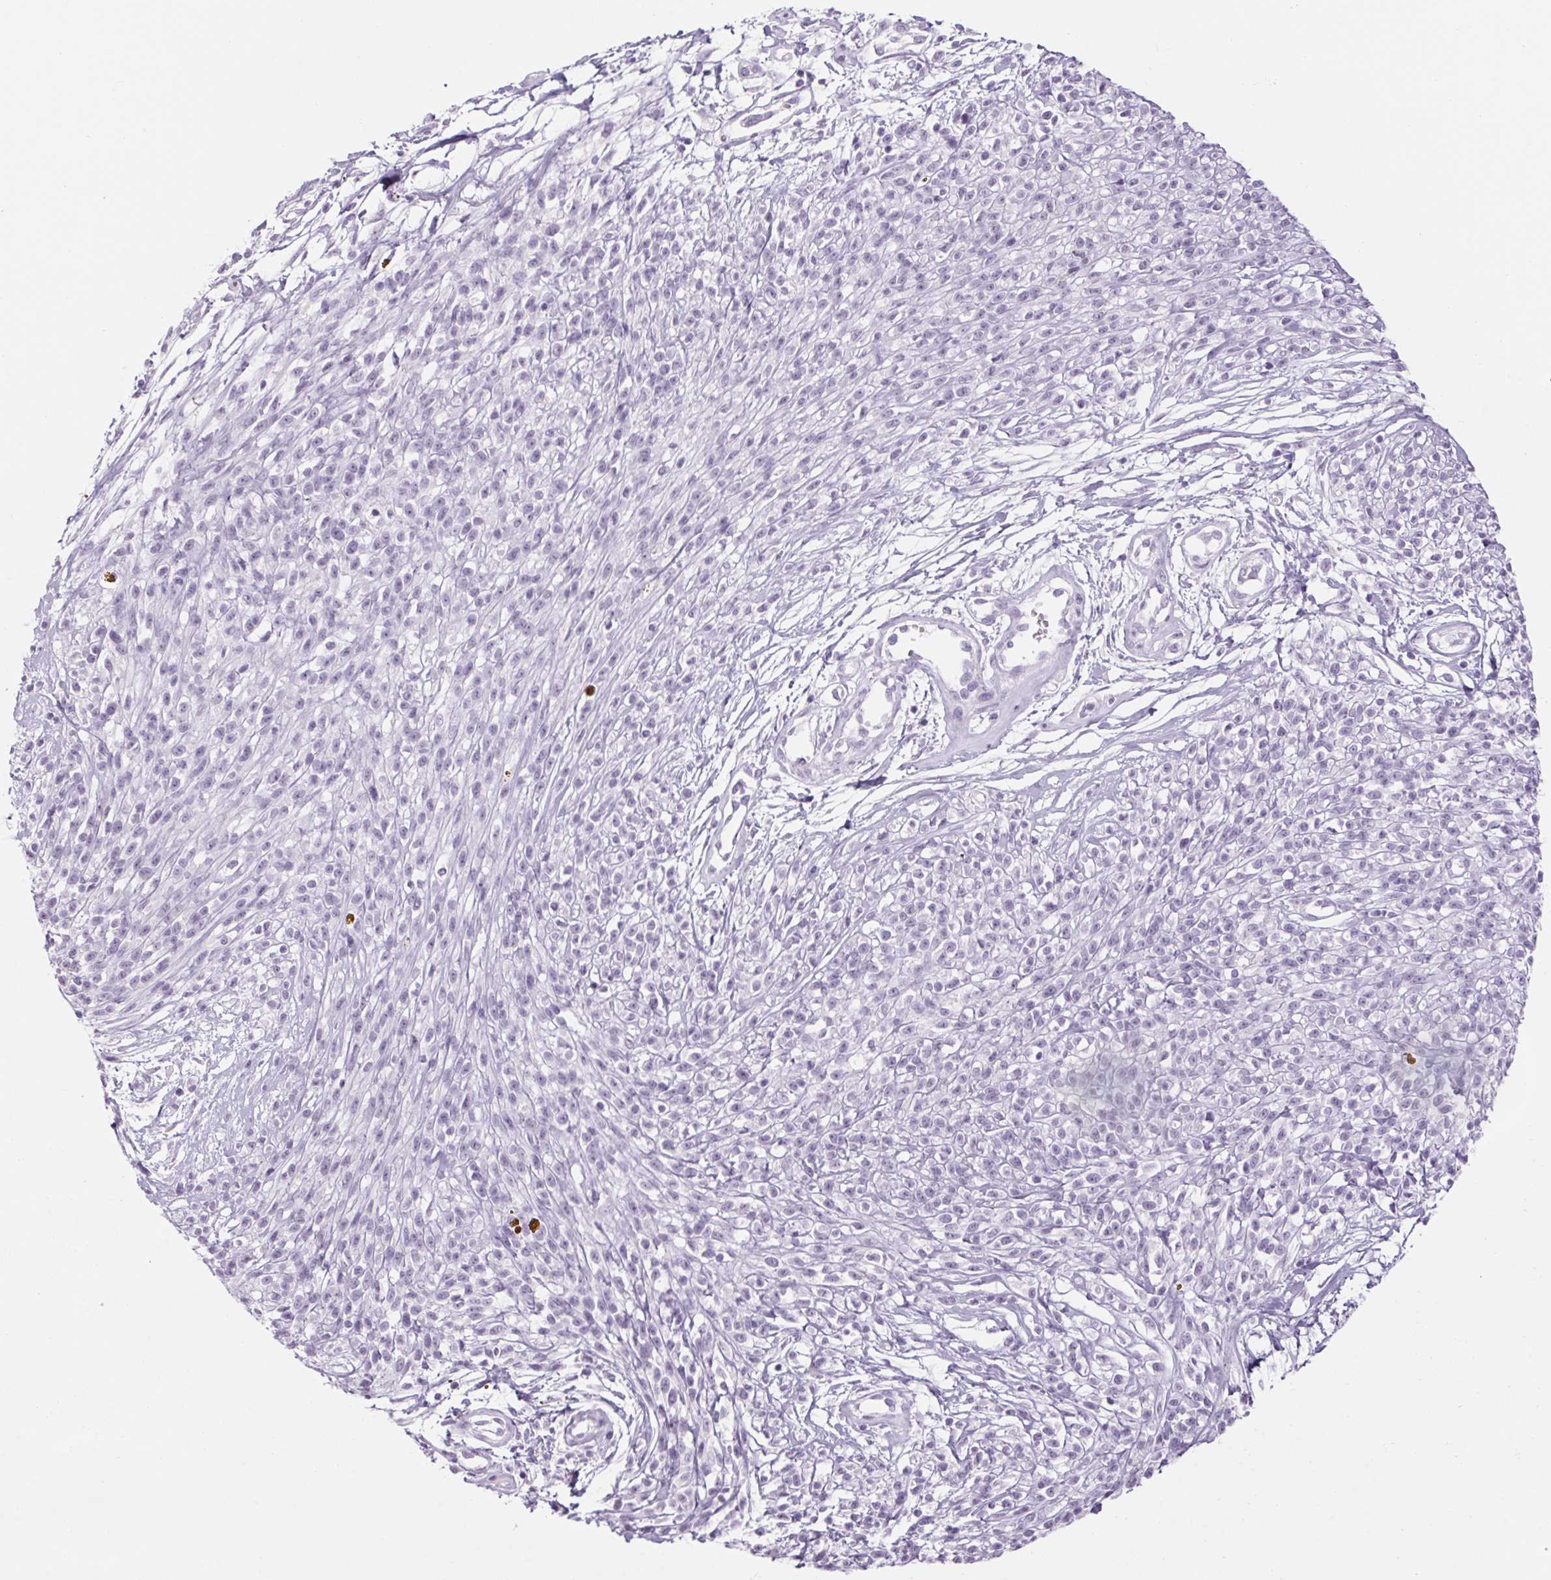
{"staining": {"intensity": "negative", "quantity": "none", "location": "none"}, "tissue": "melanoma", "cell_type": "Tumor cells", "image_type": "cancer", "snomed": [{"axis": "morphology", "description": "Malignant melanoma, NOS"}, {"axis": "topography", "description": "Skin"}, {"axis": "topography", "description": "Skin of trunk"}], "caption": "There is no significant expression in tumor cells of malignant melanoma. (DAB (3,3'-diaminobenzidine) immunohistochemistry with hematoxylin counter stain).", "gene": "RPTN", "patient": {"sex": "male", "age": 74}}